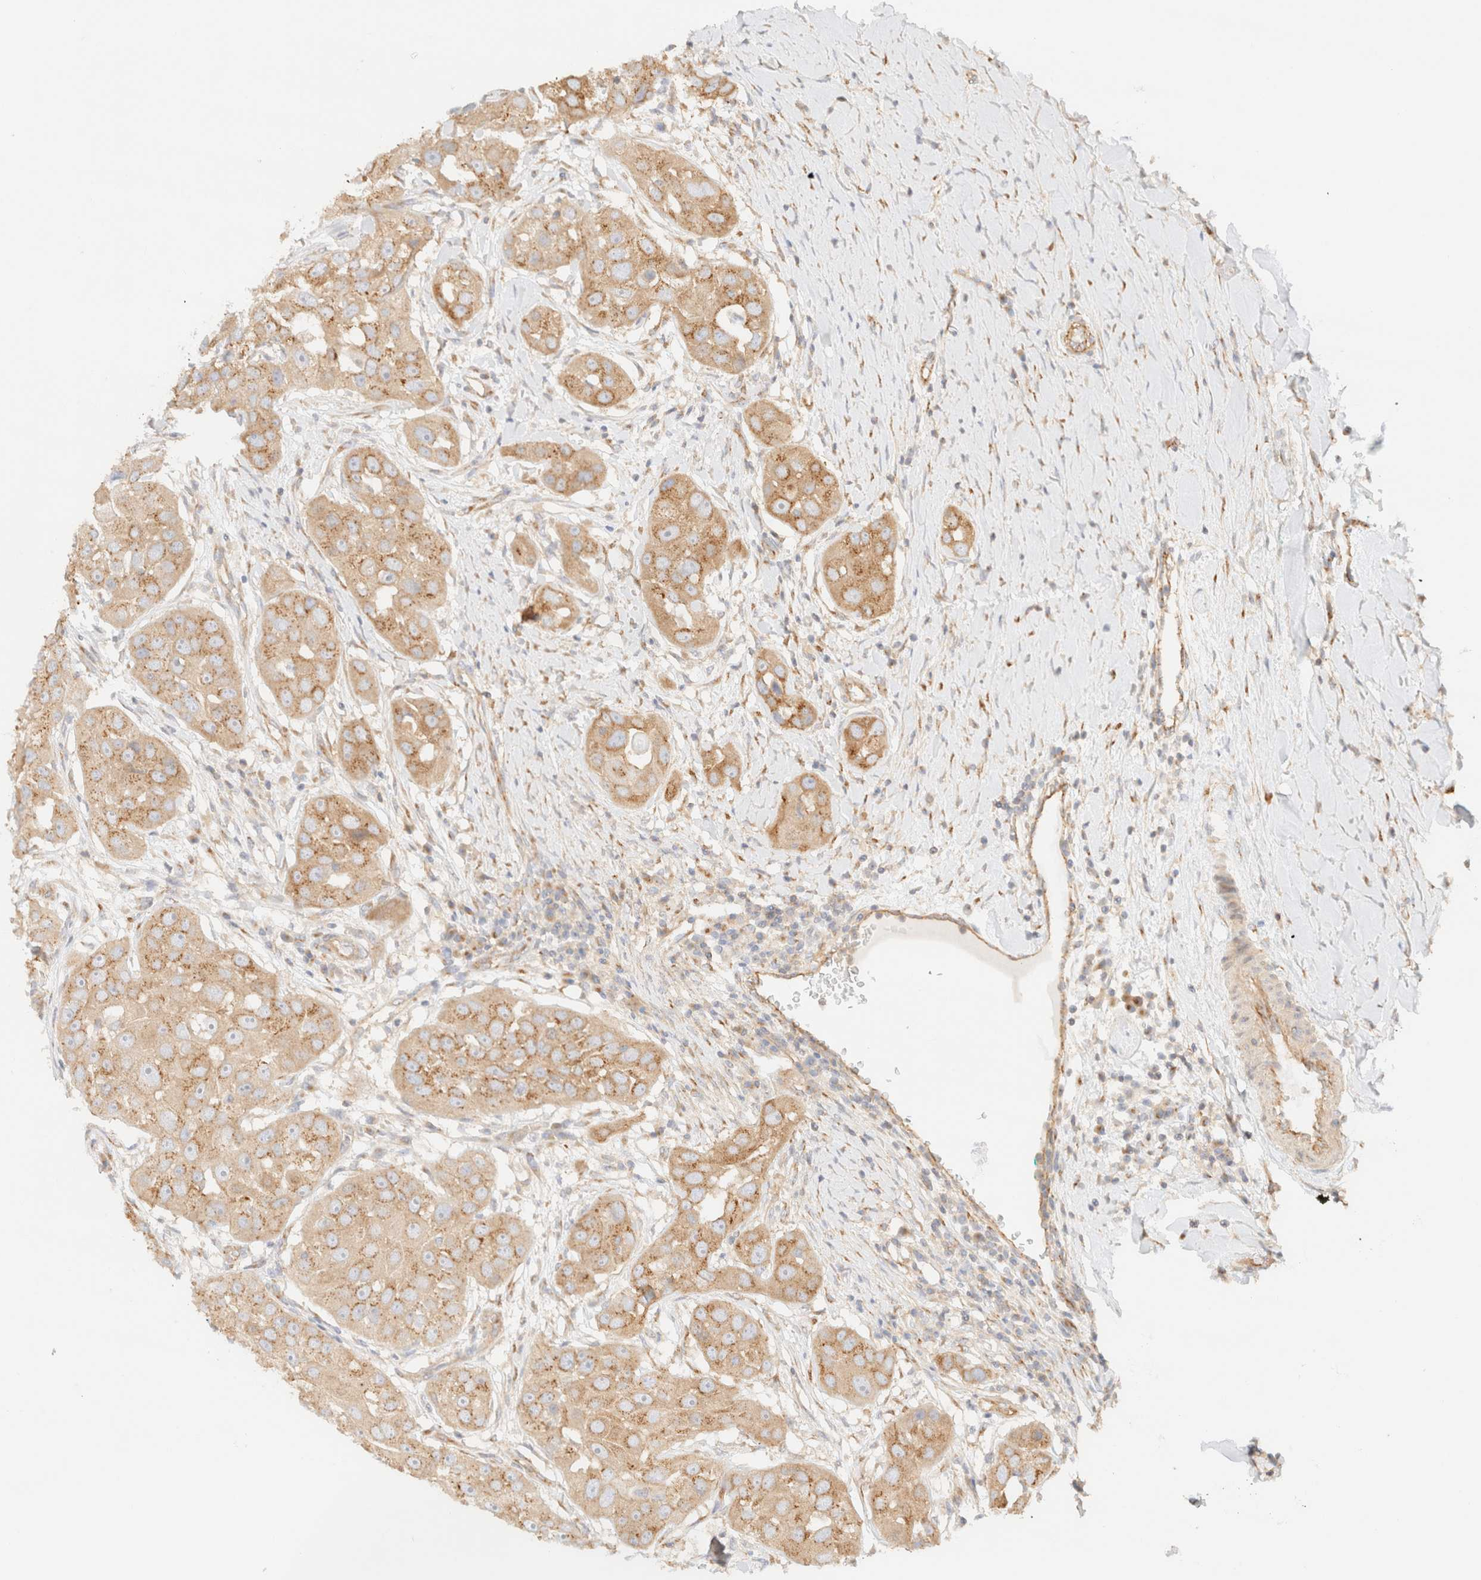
{"staining": {"intensity": "weak", "quantity": ">75%", "location": "cytoplasmic/membranous"}, "tissue": "head and neck cancer", "cell_type": "Tumor cells", "image_type": "cancer", "snomed": [{"axis": "morphology", "description": "Normal tissue, NOS"}, {"axis": "morphology", "description": "Squamous cell carcinoma, NOS"}, {"axis": "topography", "description": "Skeletal muscle"}, {"axis": "topography", "description": "Head-Neck"}], "caption": "High-power microscopy captured an IHC photomicrograph of head and neck squamous cell carcinoma, revealing weak cytoplasmic/membranous positivity in approximately >75% of tumor cells.", "gene": "MYO10", "patient": {"sex": "male", "age": 51}}